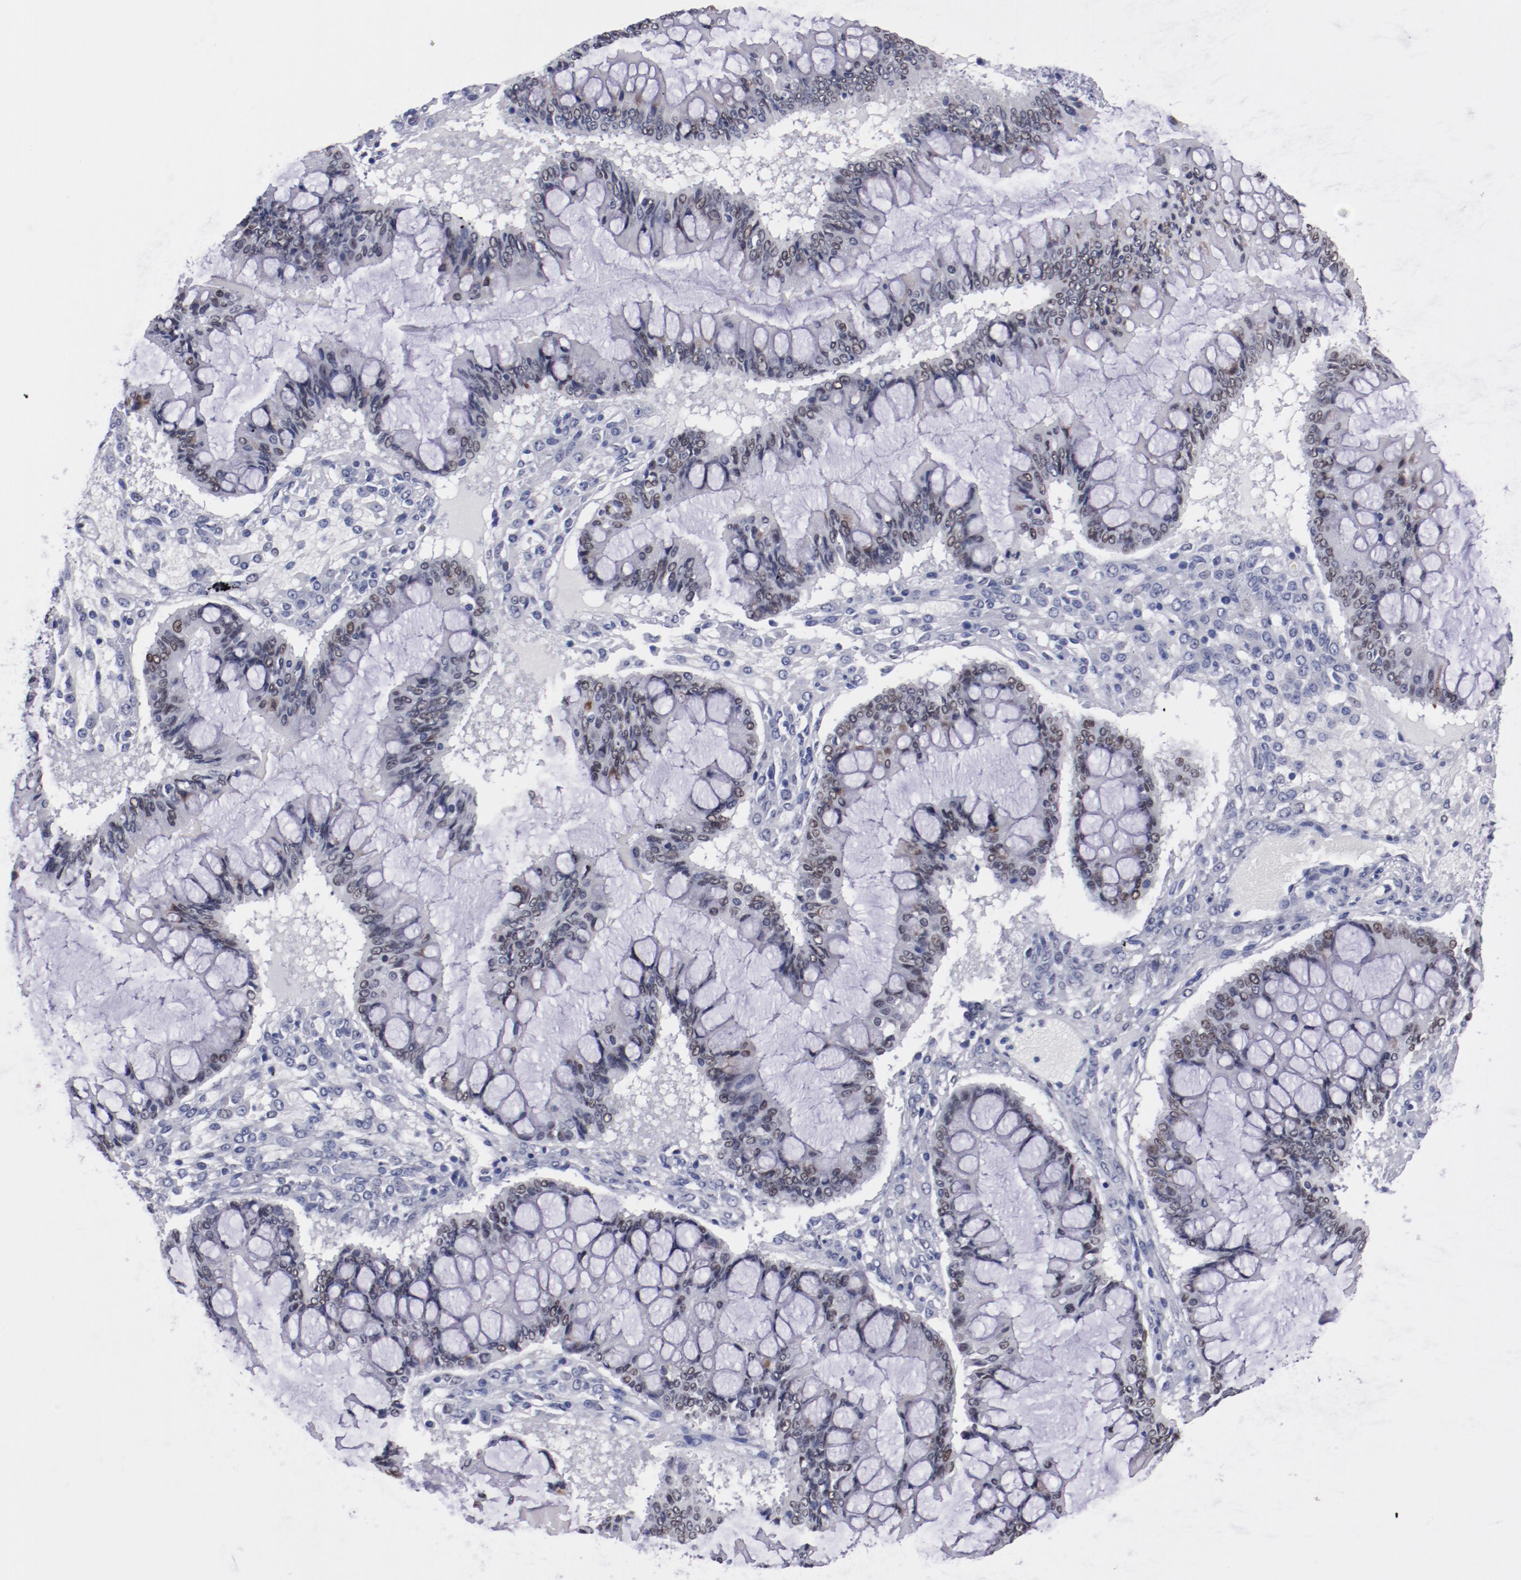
{"staining": {"intensity": "weak", "quantity": ">75%", "location": "nuclear"}, "tissue": "ovarian cancer", "cell_type": "Tumor cells", "image_type": "cancer", "snomed": [{"axis": "morphology", "description": "Cystadenocarcinoma, mucinous, NOS"}, {"axis": "topography", "description": "Ovary"}], "caption": "Immunohistochemical staining of human mucinous cystadenocarcinoma (ovarian) shows weak nuclear protein expression in approximately >75% of tumor cells. (brown staining indicates protein expression, while blue staining denotes nuclei).", "gene": "HNF1B", "patient": {"sex": "female", "age": 73}}